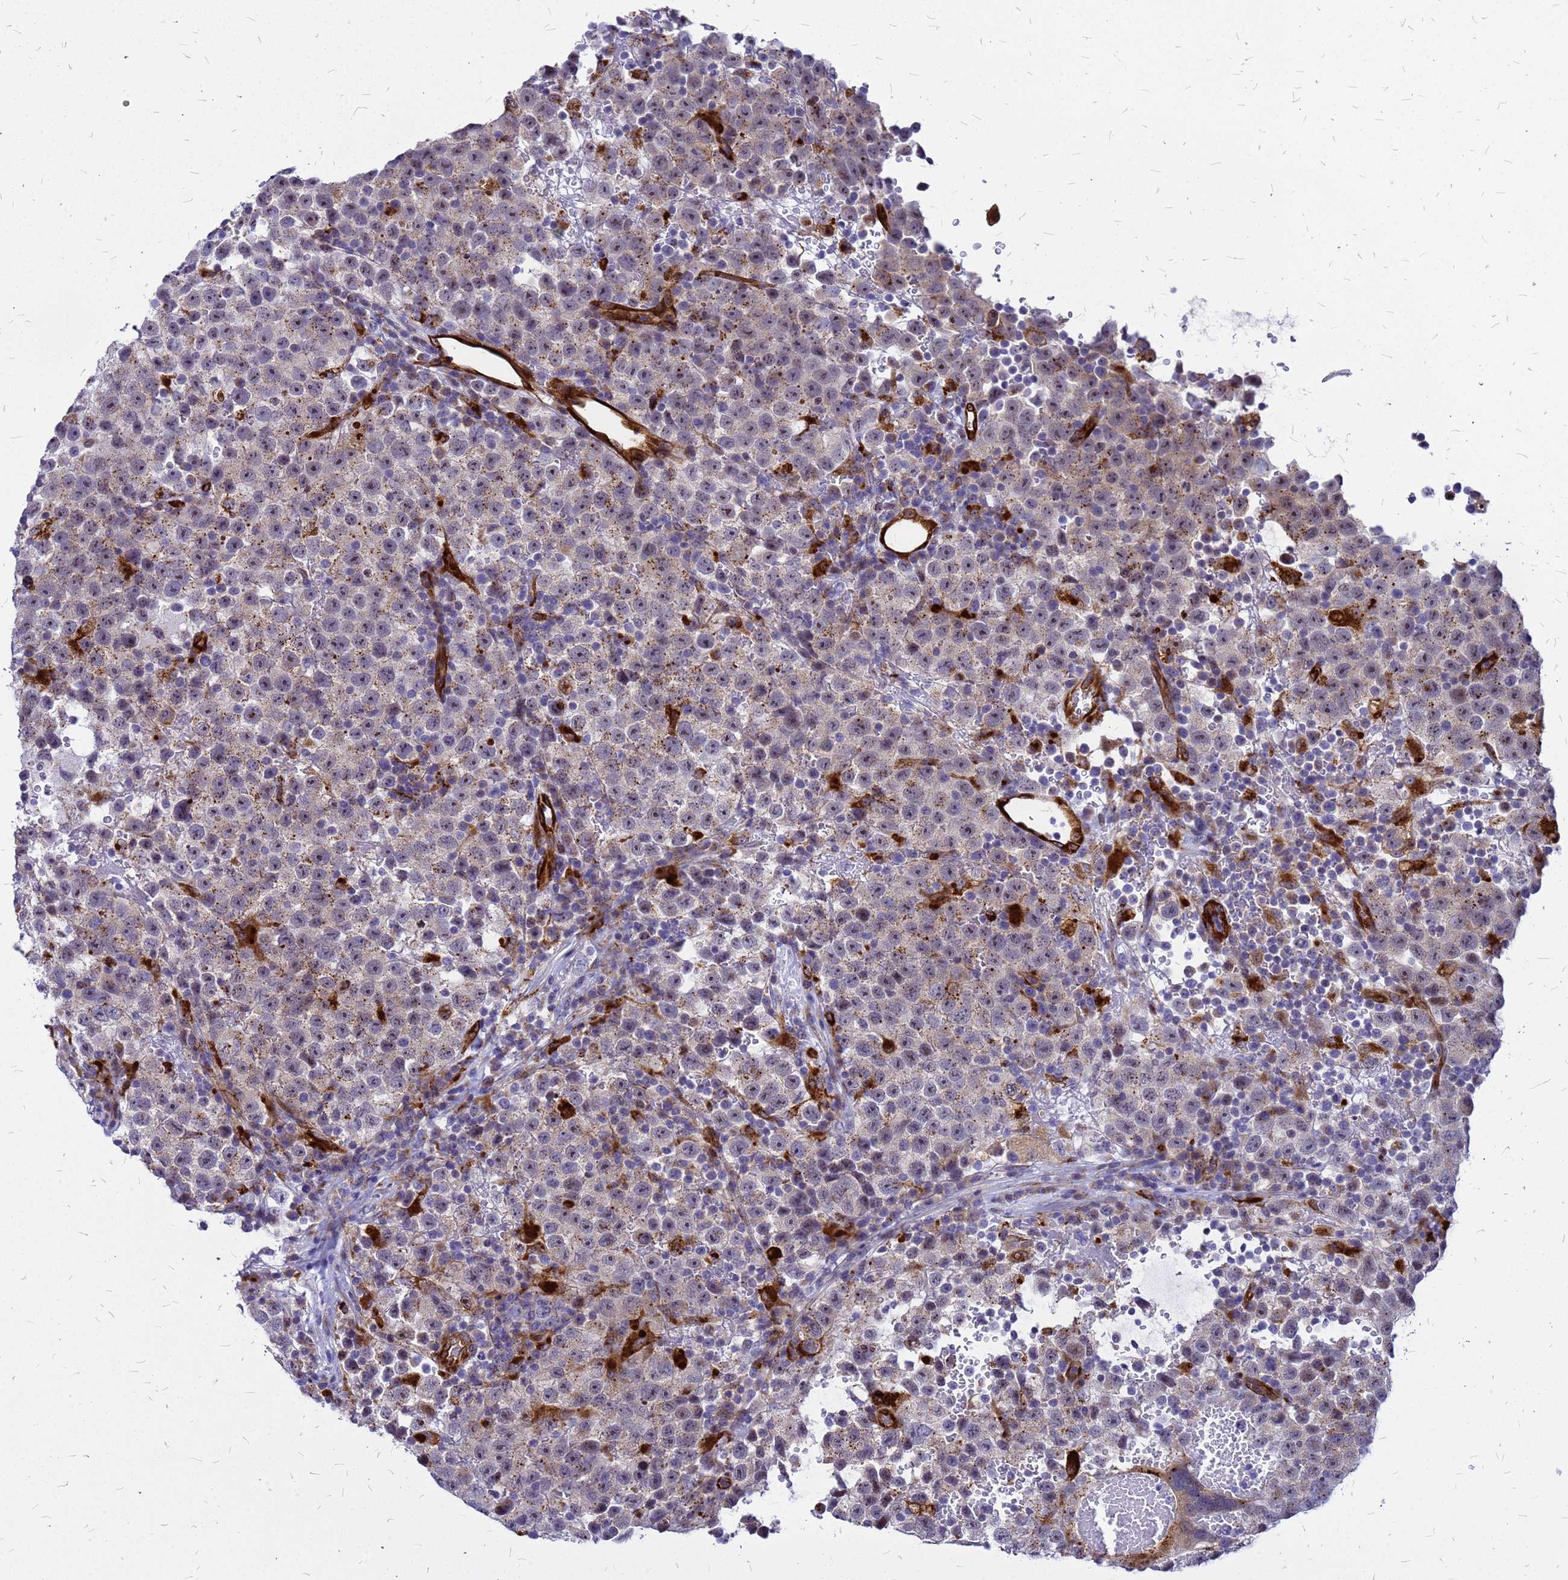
{"staining": {"intensity": "moderate", "quantity": "25%-75%", "location": "cytoplasmic/membranous,nuclear"}, "tissue": "testis cancer", "cell_type": "Tumor cells", "image_type": "cancer", "snomed": [{"axis": "morphology", "description": "Seminoma, NOS"}, {"axis": "topography", "description": "Testis"}], "caption": "IHC of testis cancer shows medium levels of moderate cytoplasmic/membranous and nuclear staining in approximately 25%-75% of tumor cells.", "gene": "NOSTRIN", "patient": {"sex": "male", "age": 22}}